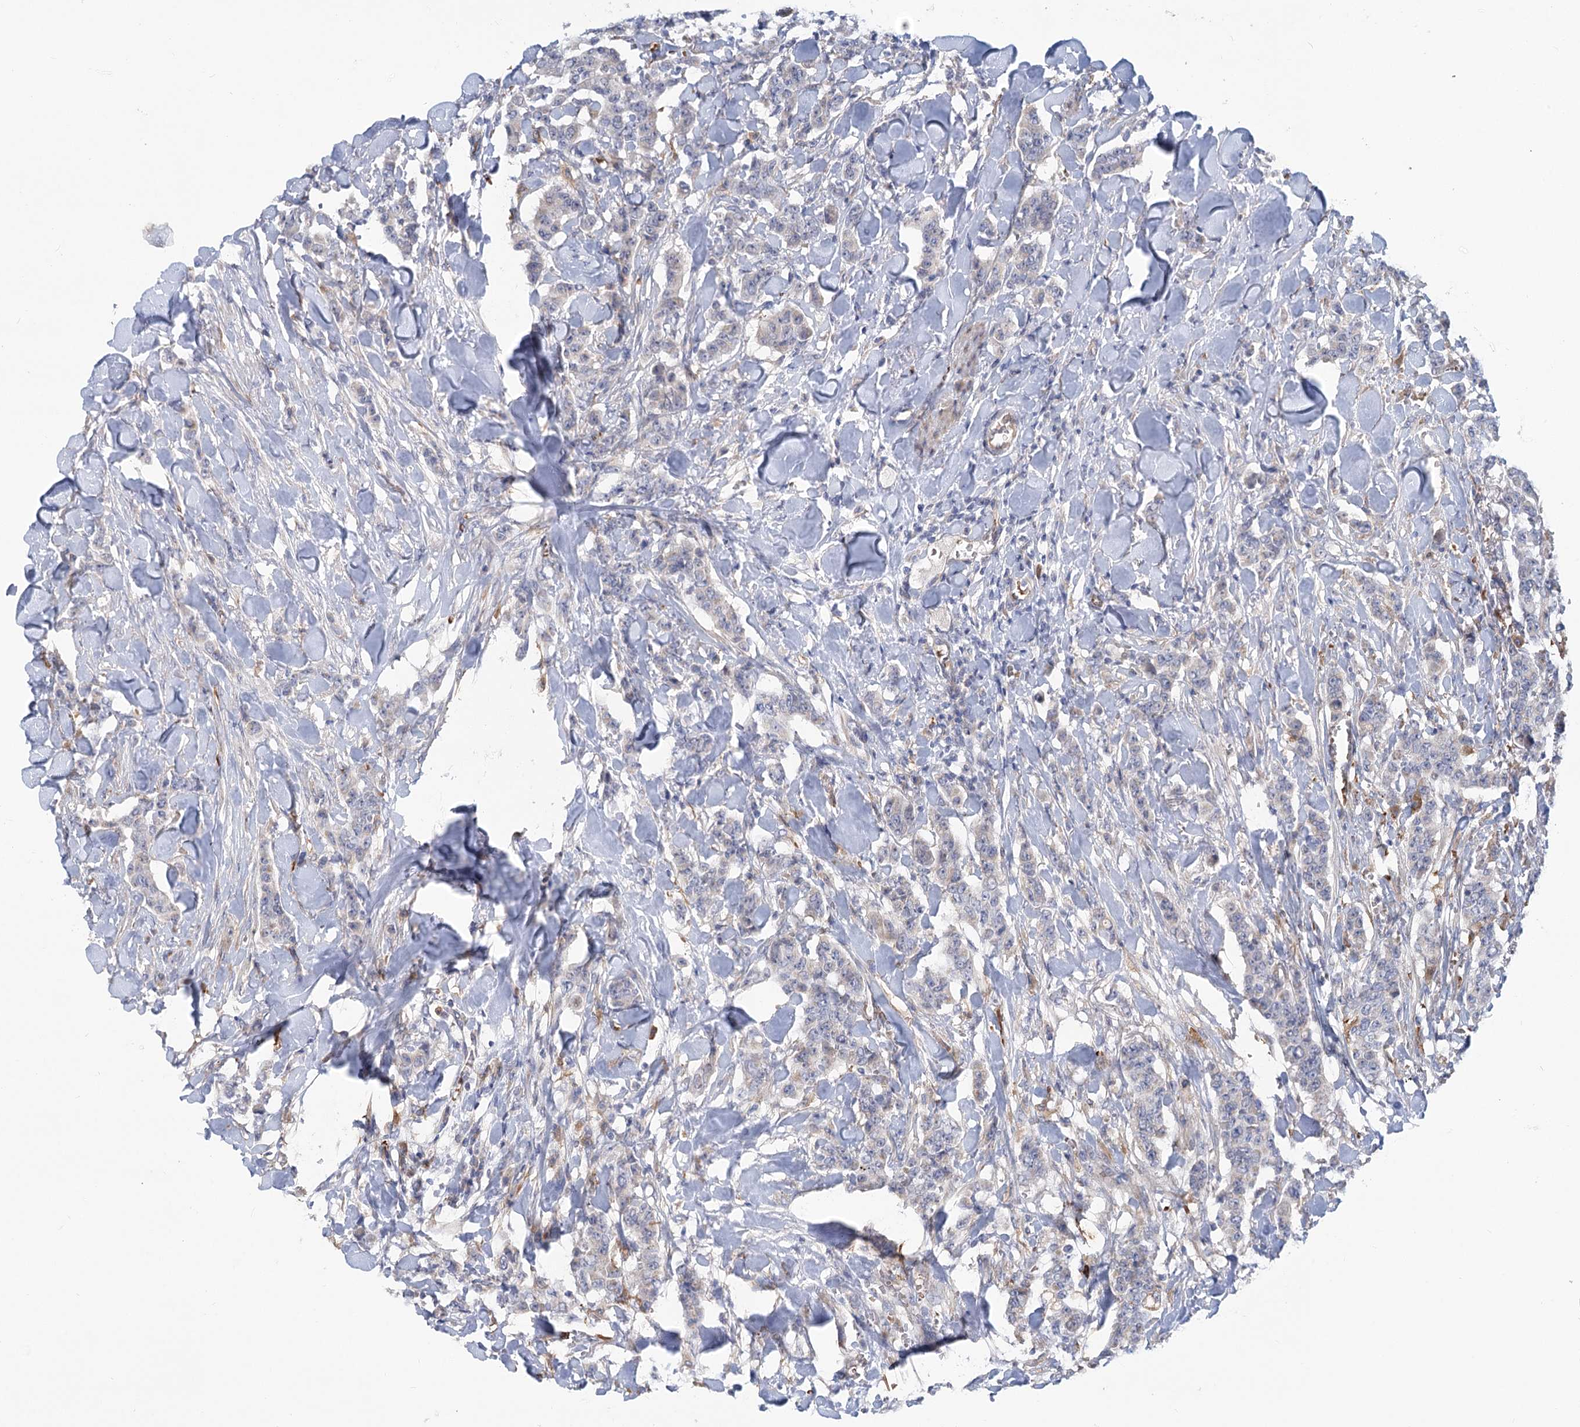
{"staining": {"intensity": "negative", "quantity": "none", "location": "none"}, "tissue": "breast cancer", "cell_type": "Tumor cells", "image_type": "cancer", "snomed": [{"axis": "morphology", "description": "Duct carcinoma"}, {"axis": "topography", "description": "Breast"}], "caption": "Tumor cells are negative for protein expression in human breast cancer (intraductal carcinoma).", "gene": "CIB4", "patient": {"sex": "female", "age": 40}}